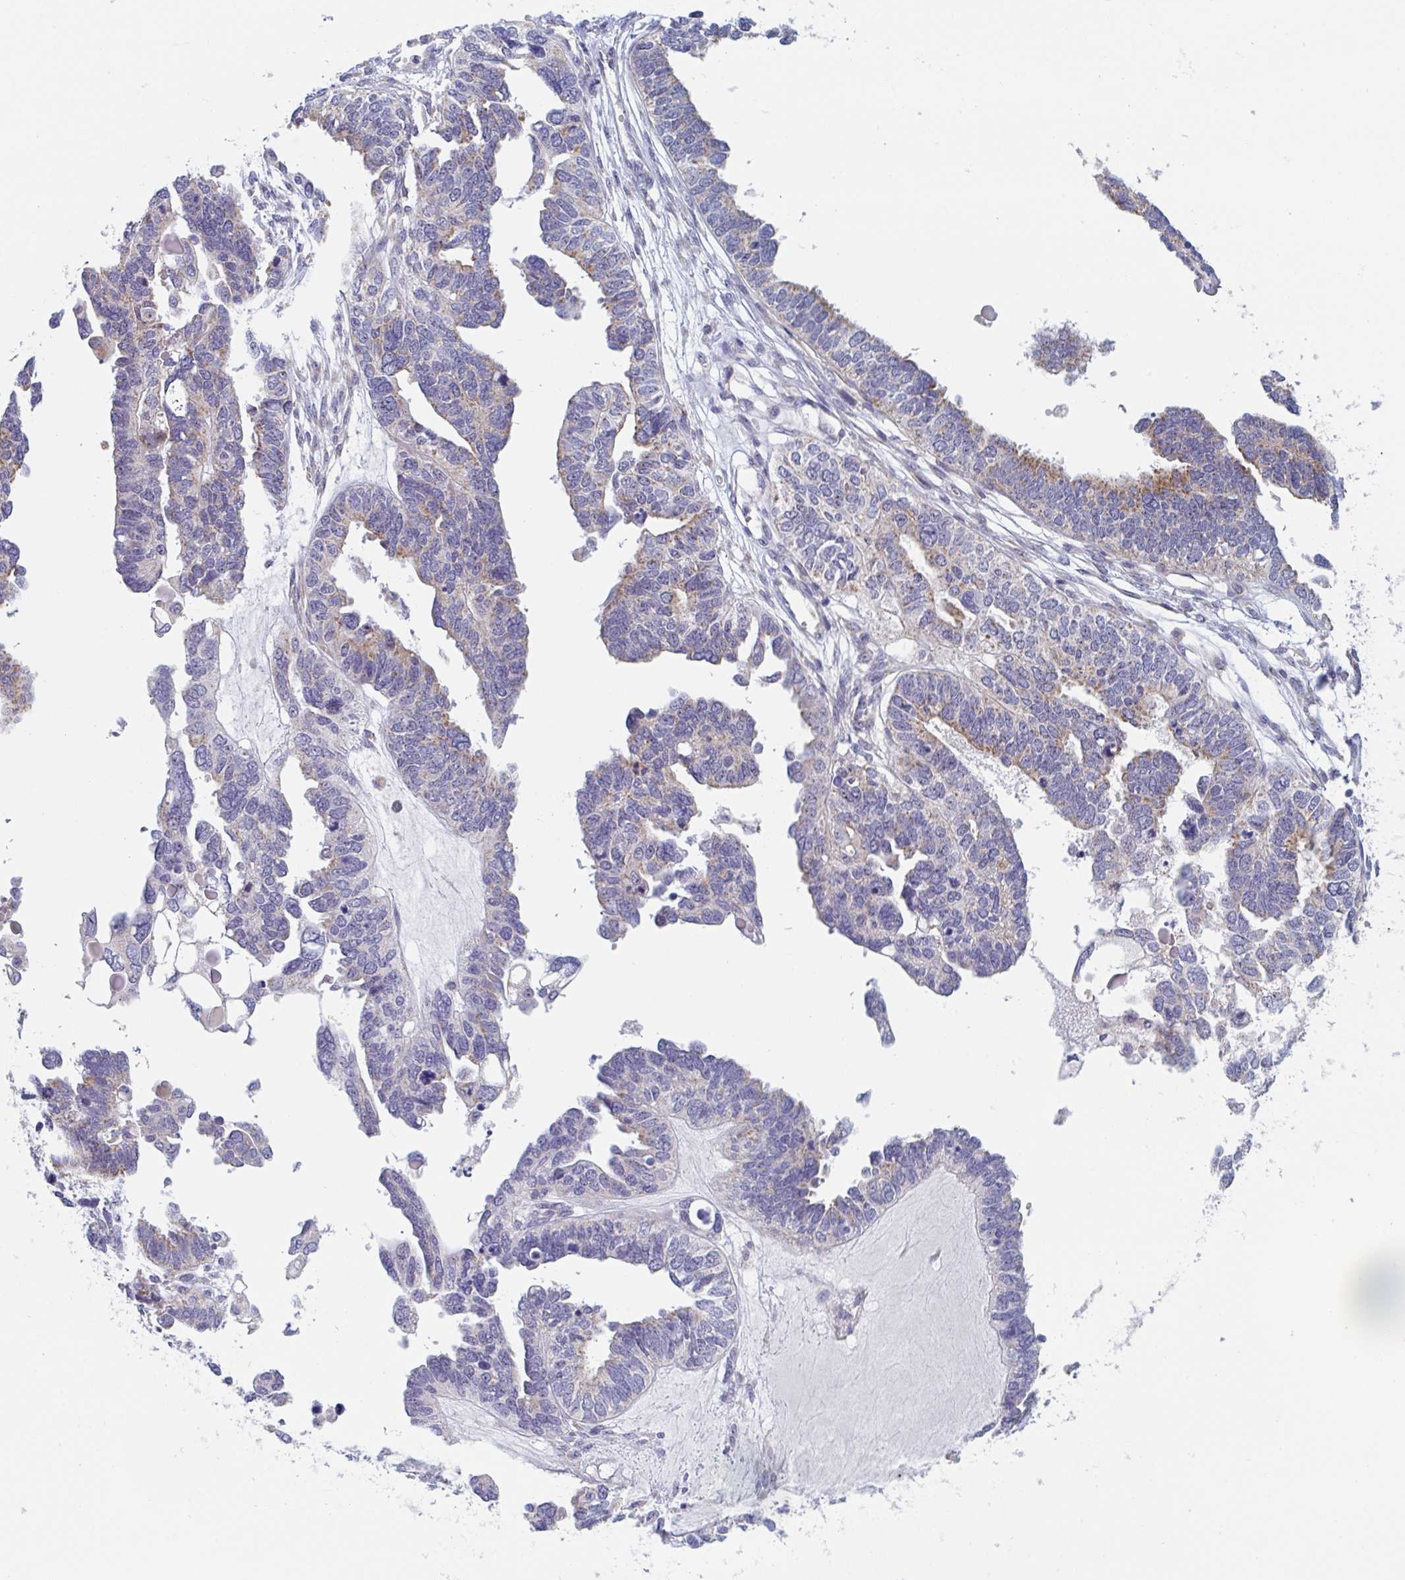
{"staining": {"intensity": "moderate", "quantity": "<25%", "location": "cytoplasmic/membranous"}, "tissue": "ovarian cancer", "cell_type": "Tumor cells", "image_type": "cancer", "snomed": [{"axis": "morphology", "description": "Cystadenocarcinoma, serous, NOS"}, {"axis": "topography", "description": "Ovary"}], "caption": "A micrograph of human ovarian cancer (serous cystadenocarcinoma) stained for a protein exhibits moderate cytoplasmic/membranous brown staining in tumor cells.", "gene": "MRPL53", "patient": {"sex": "female", "age": 51}}